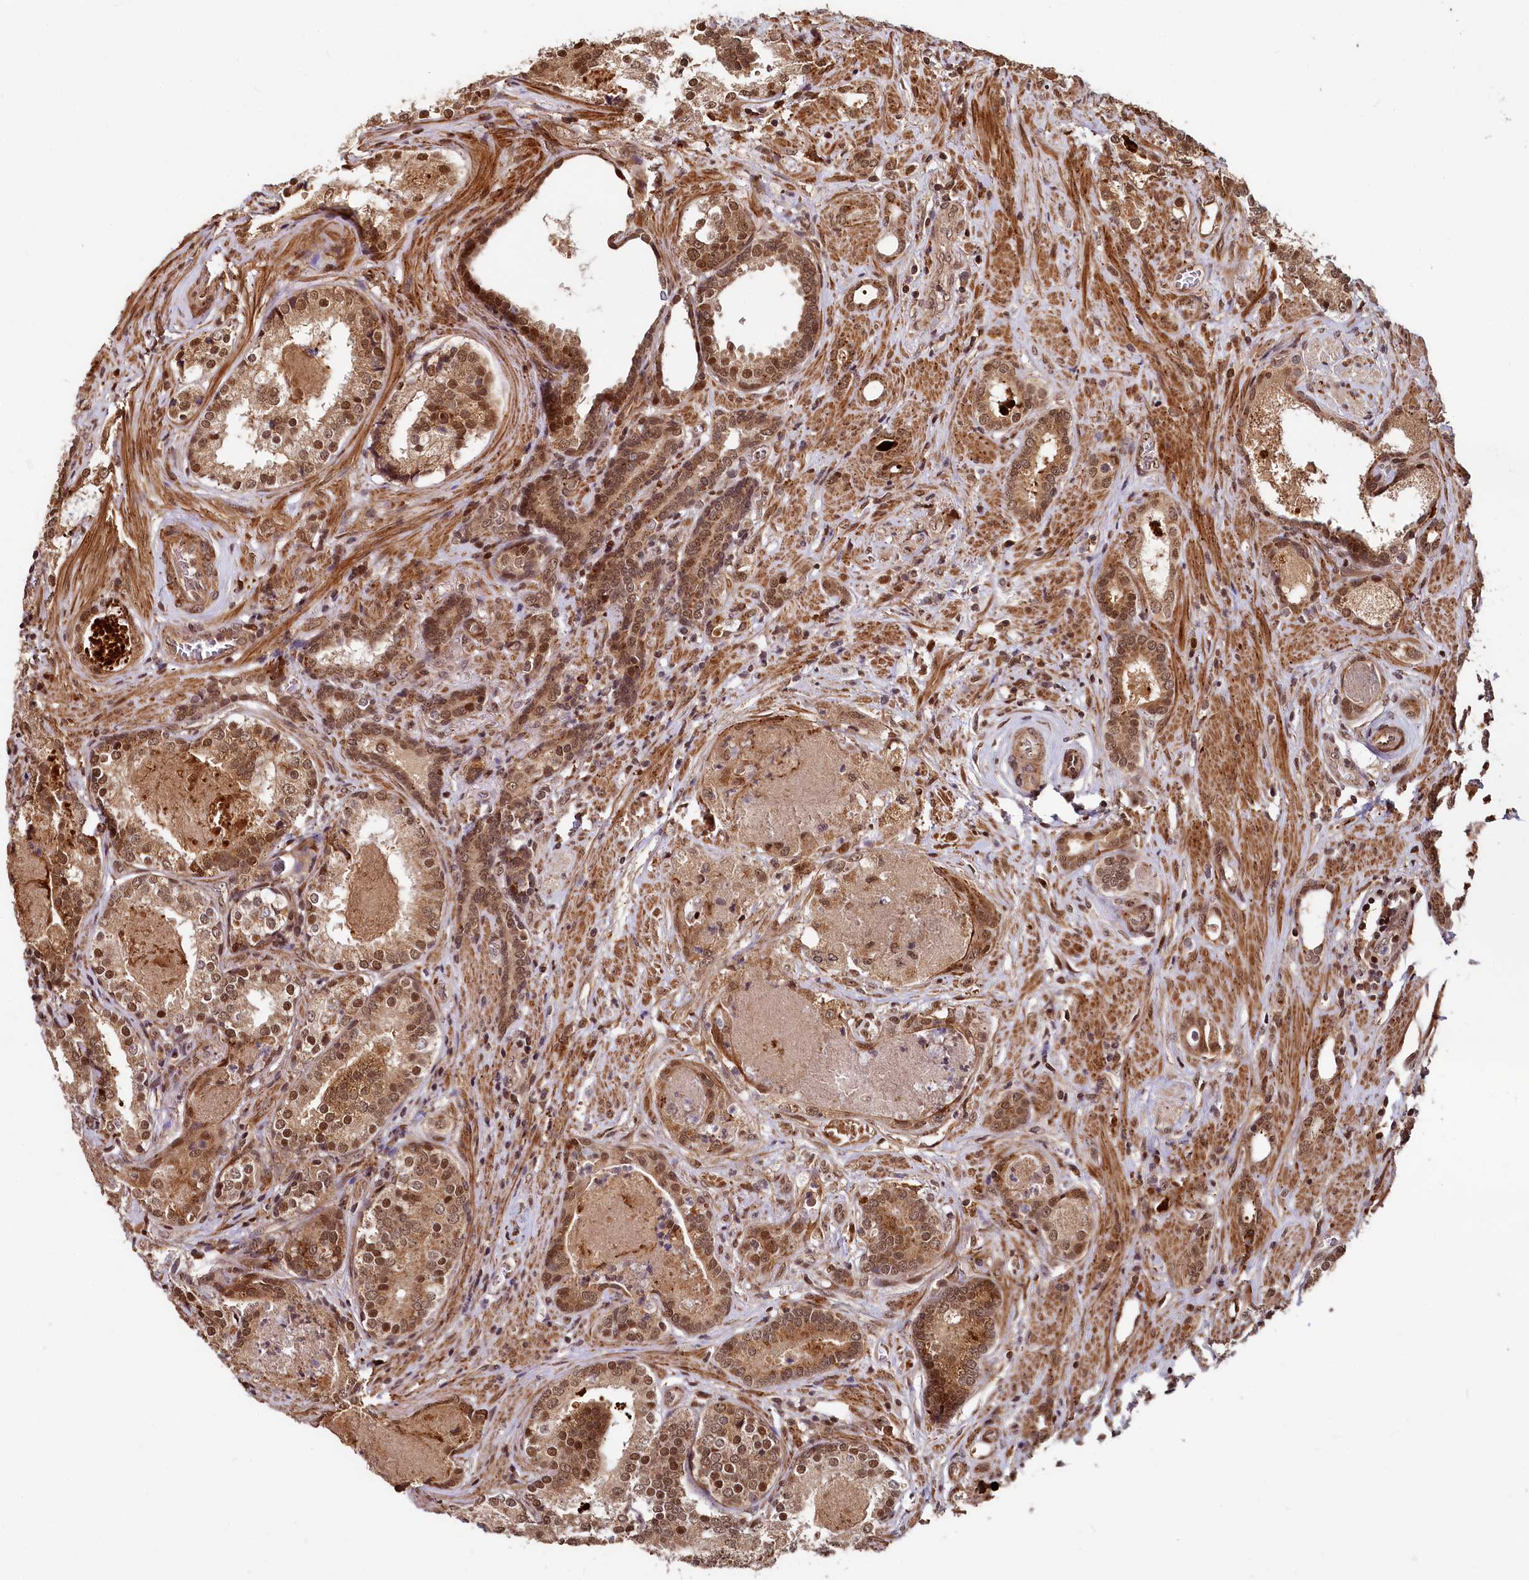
{"staining": {"intensity": "moderate", "quantity": ">75%", "location": "cytoplasmic/membranous,nuclear"}, "tissue": "prostate cancer", "cell_type": "Tumor cells", "image_type": "cancer", "snomed": [{"axis": "morphology", "description": "Adenocarcinoma, High grade"}, {"axis": "topography", "description": "Prostate"}], "caption": "Prostate adenocarcinoma (high-grade) stained with DAB immunohistochemistry (IHC) shows medium levels of moderate cytoplasmic/membranous and nuclear positivity in approximately >75% of tumor cells.", "gene": "TRIM23", "patient": {"sex": "male", "age": 58}}